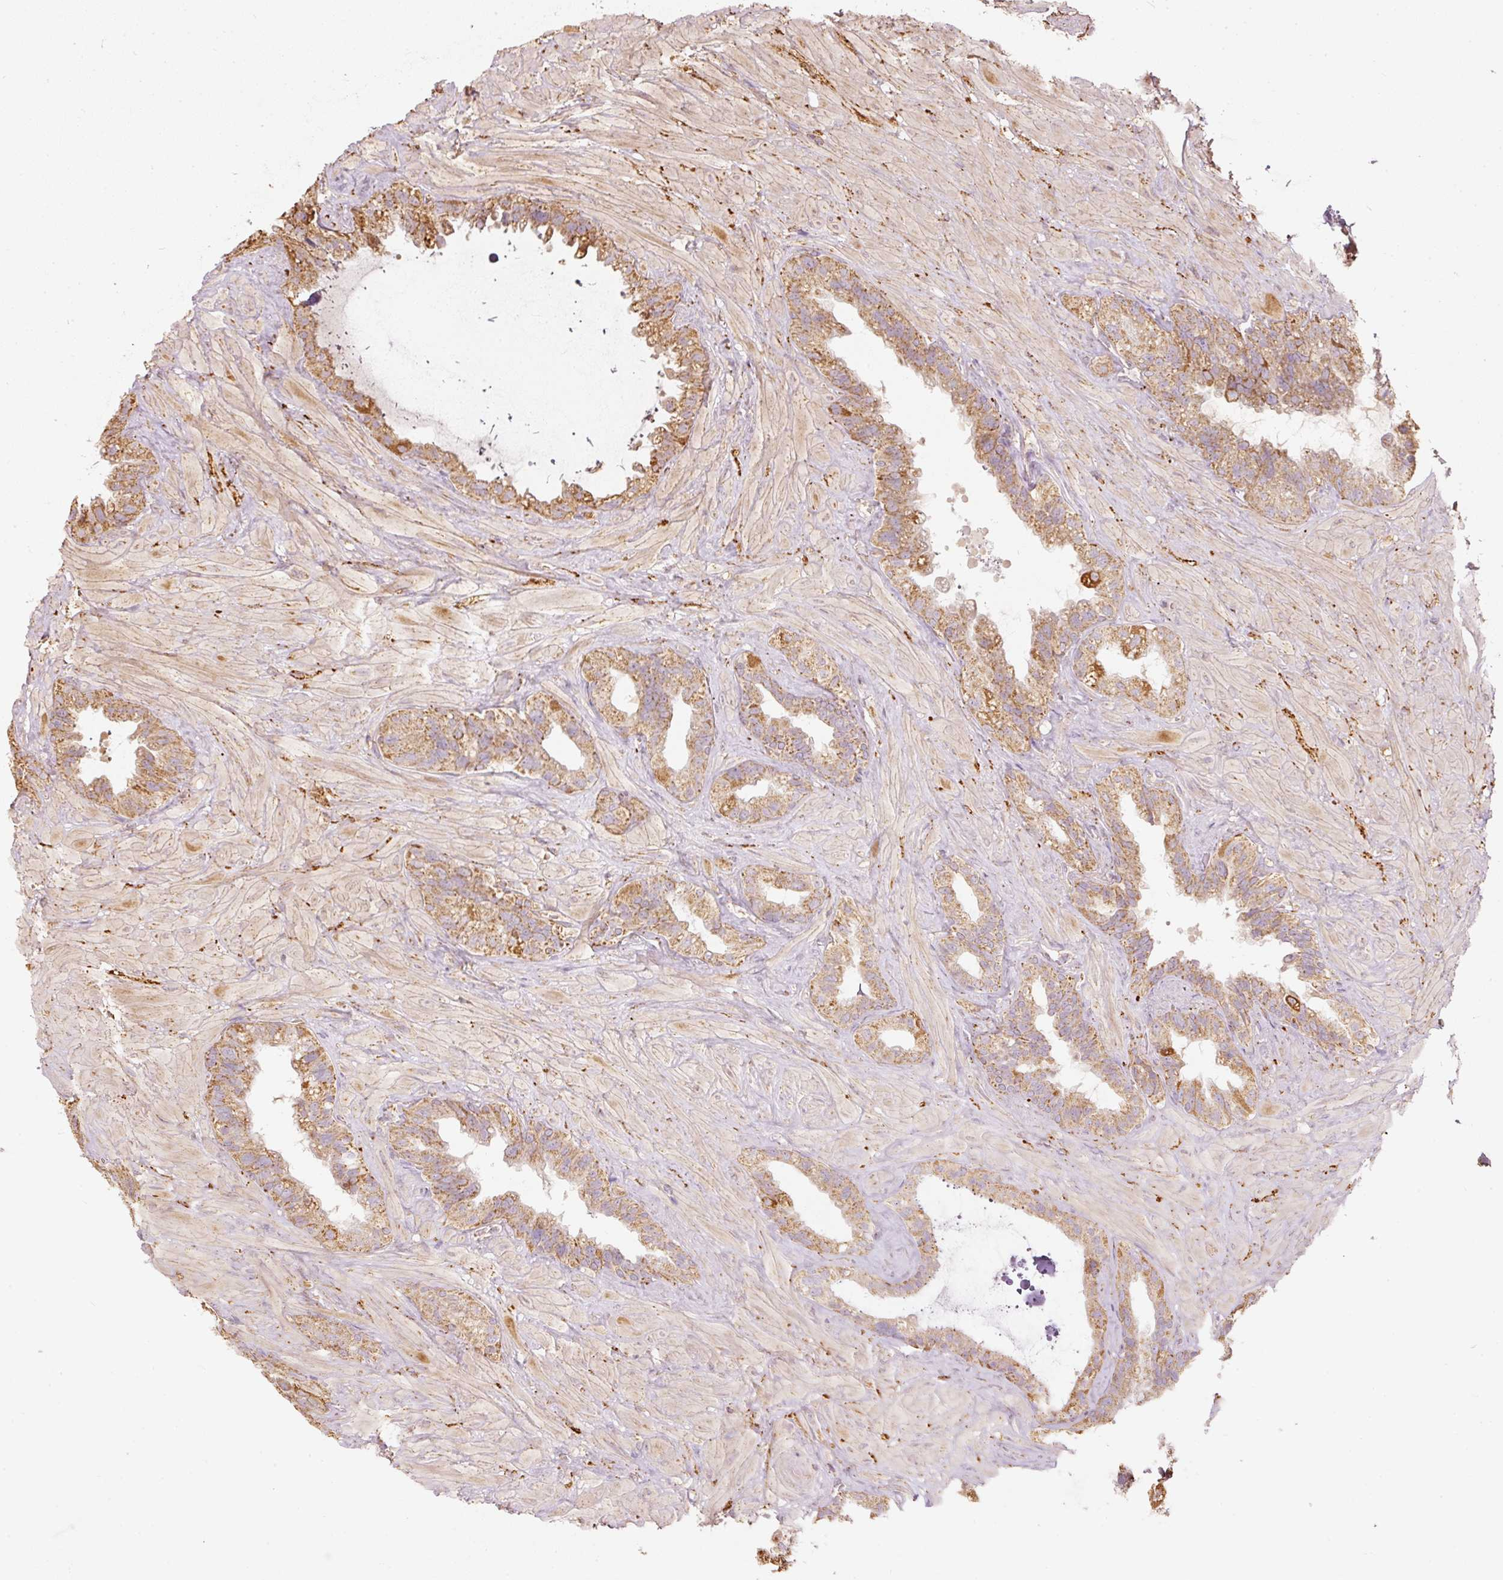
{"staining": {"intensity": "moderate", "quantity": ">75%", "location": "cytoplasmic/membranous"}, "tissue": "seminal vesicle", "cell_type": "Glandular cells", "image_type": "normal", "snomed": [{"axis": "morphology", "description": "Normal tissue, NOS"}, {"axis": "topography", "description": "Seminal veicle"}, {"axis": "topography", "description": "Peripheral nerve tissue"}], "caption": "Seminal vesicle stained for a protein reveals moderate cytoplasmic/membranous positivity in glandular cells. (Stains: DAB (3,3'-diaminobenzidine) in brown, nuclei in blue, Microscopy: brightfield microscopy at high magnification).", "gene": "PSENEN", "patient": {"sex": "male", "age": 76}}